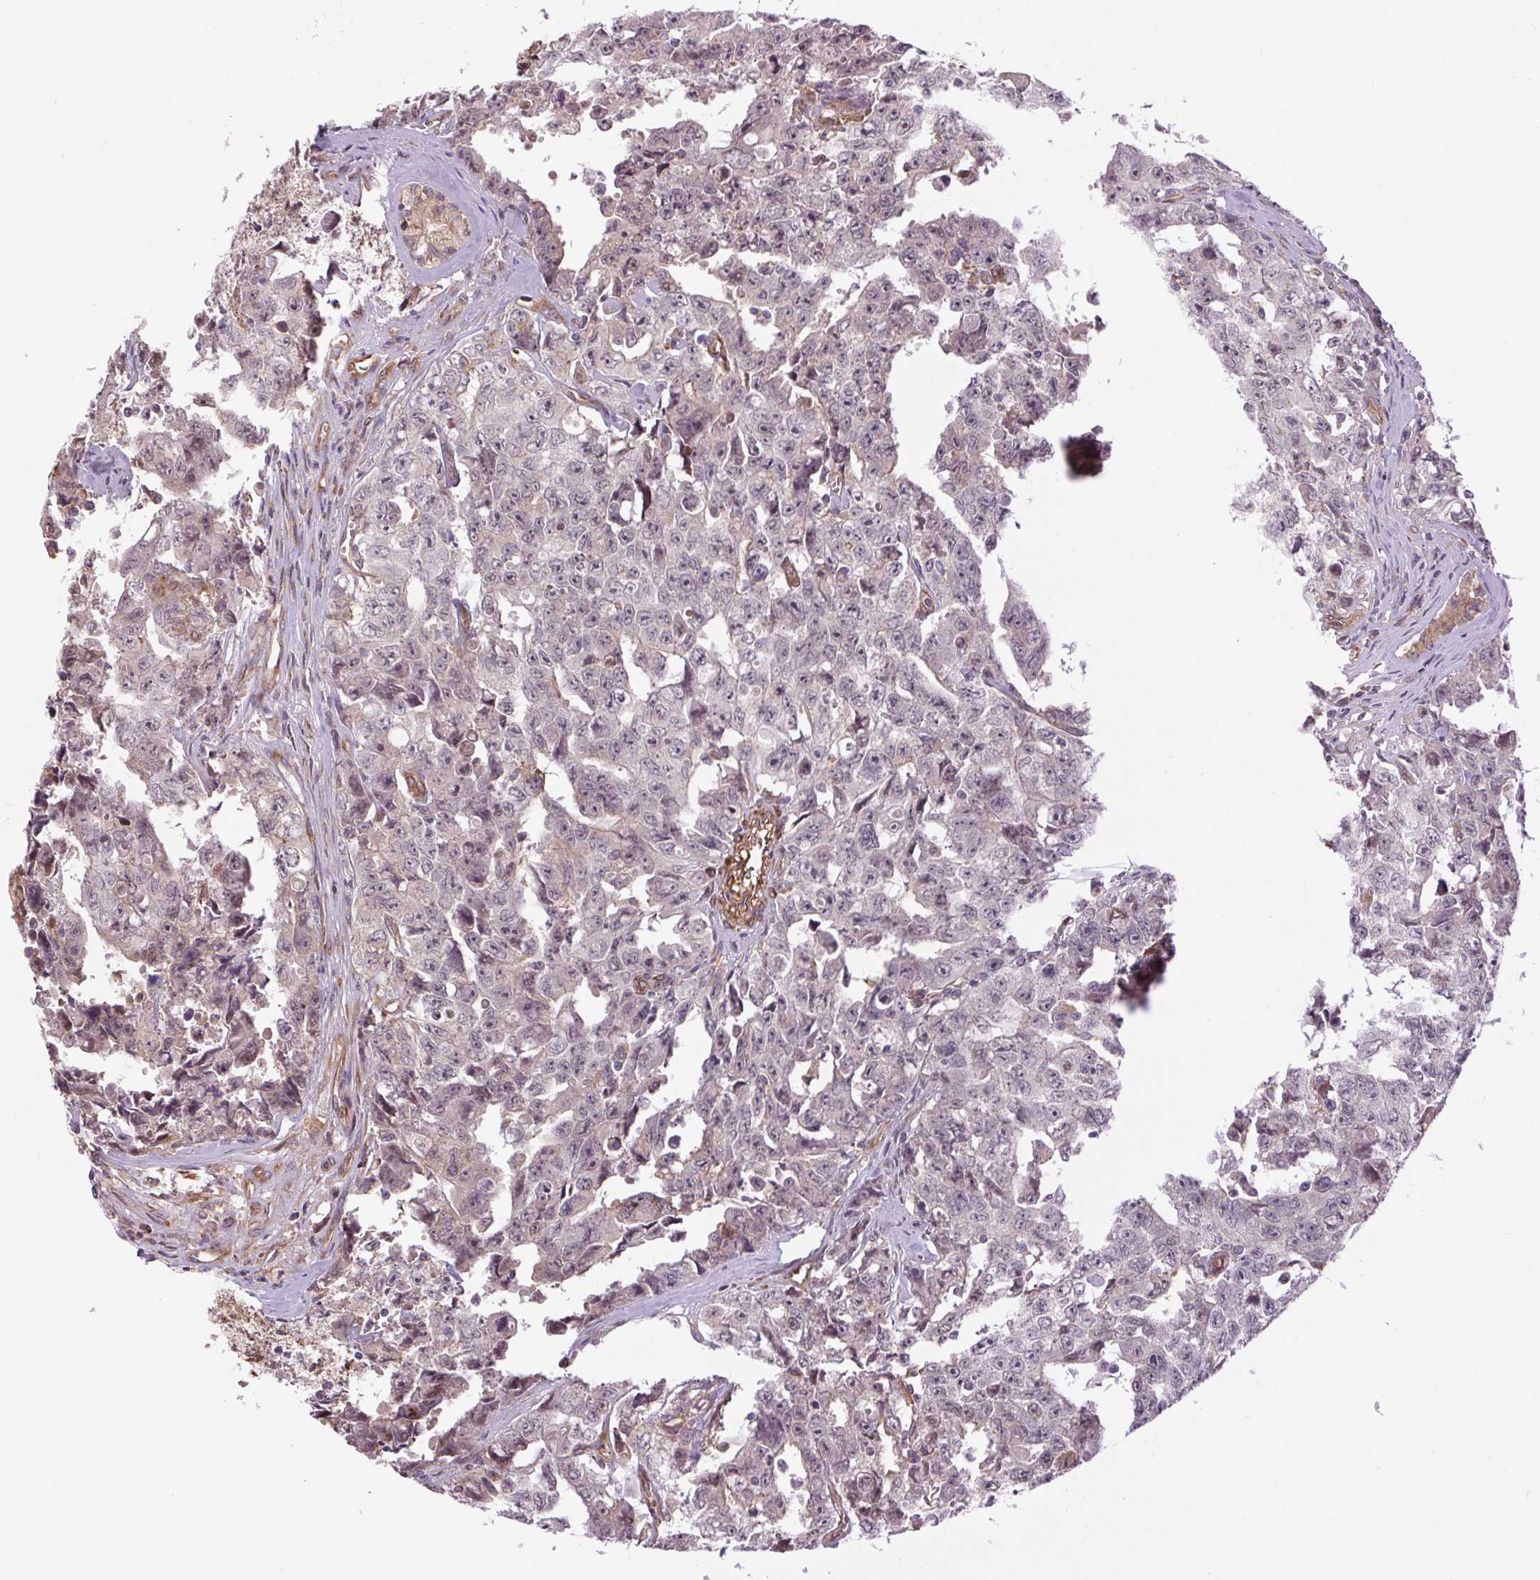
{"staining": {"intensity": "negative", "quantity": "none", "location": "none"}, "tissue": "testis cancer", "cell_type": "Tumor cells", "image_type": "cancer", "snomed": [{"axis": "morphology", "description": "Carcinoma, Embryonal, NOS"}, {"axis": "topography", "description": "Testis"}], "caption": "Protein analysis of testis cancer (embryonal carcinoma) reveals no significant expression in tumor cells.", "gene": "SEPTIN10", "patient": {"sex": "male", "age": 24}}